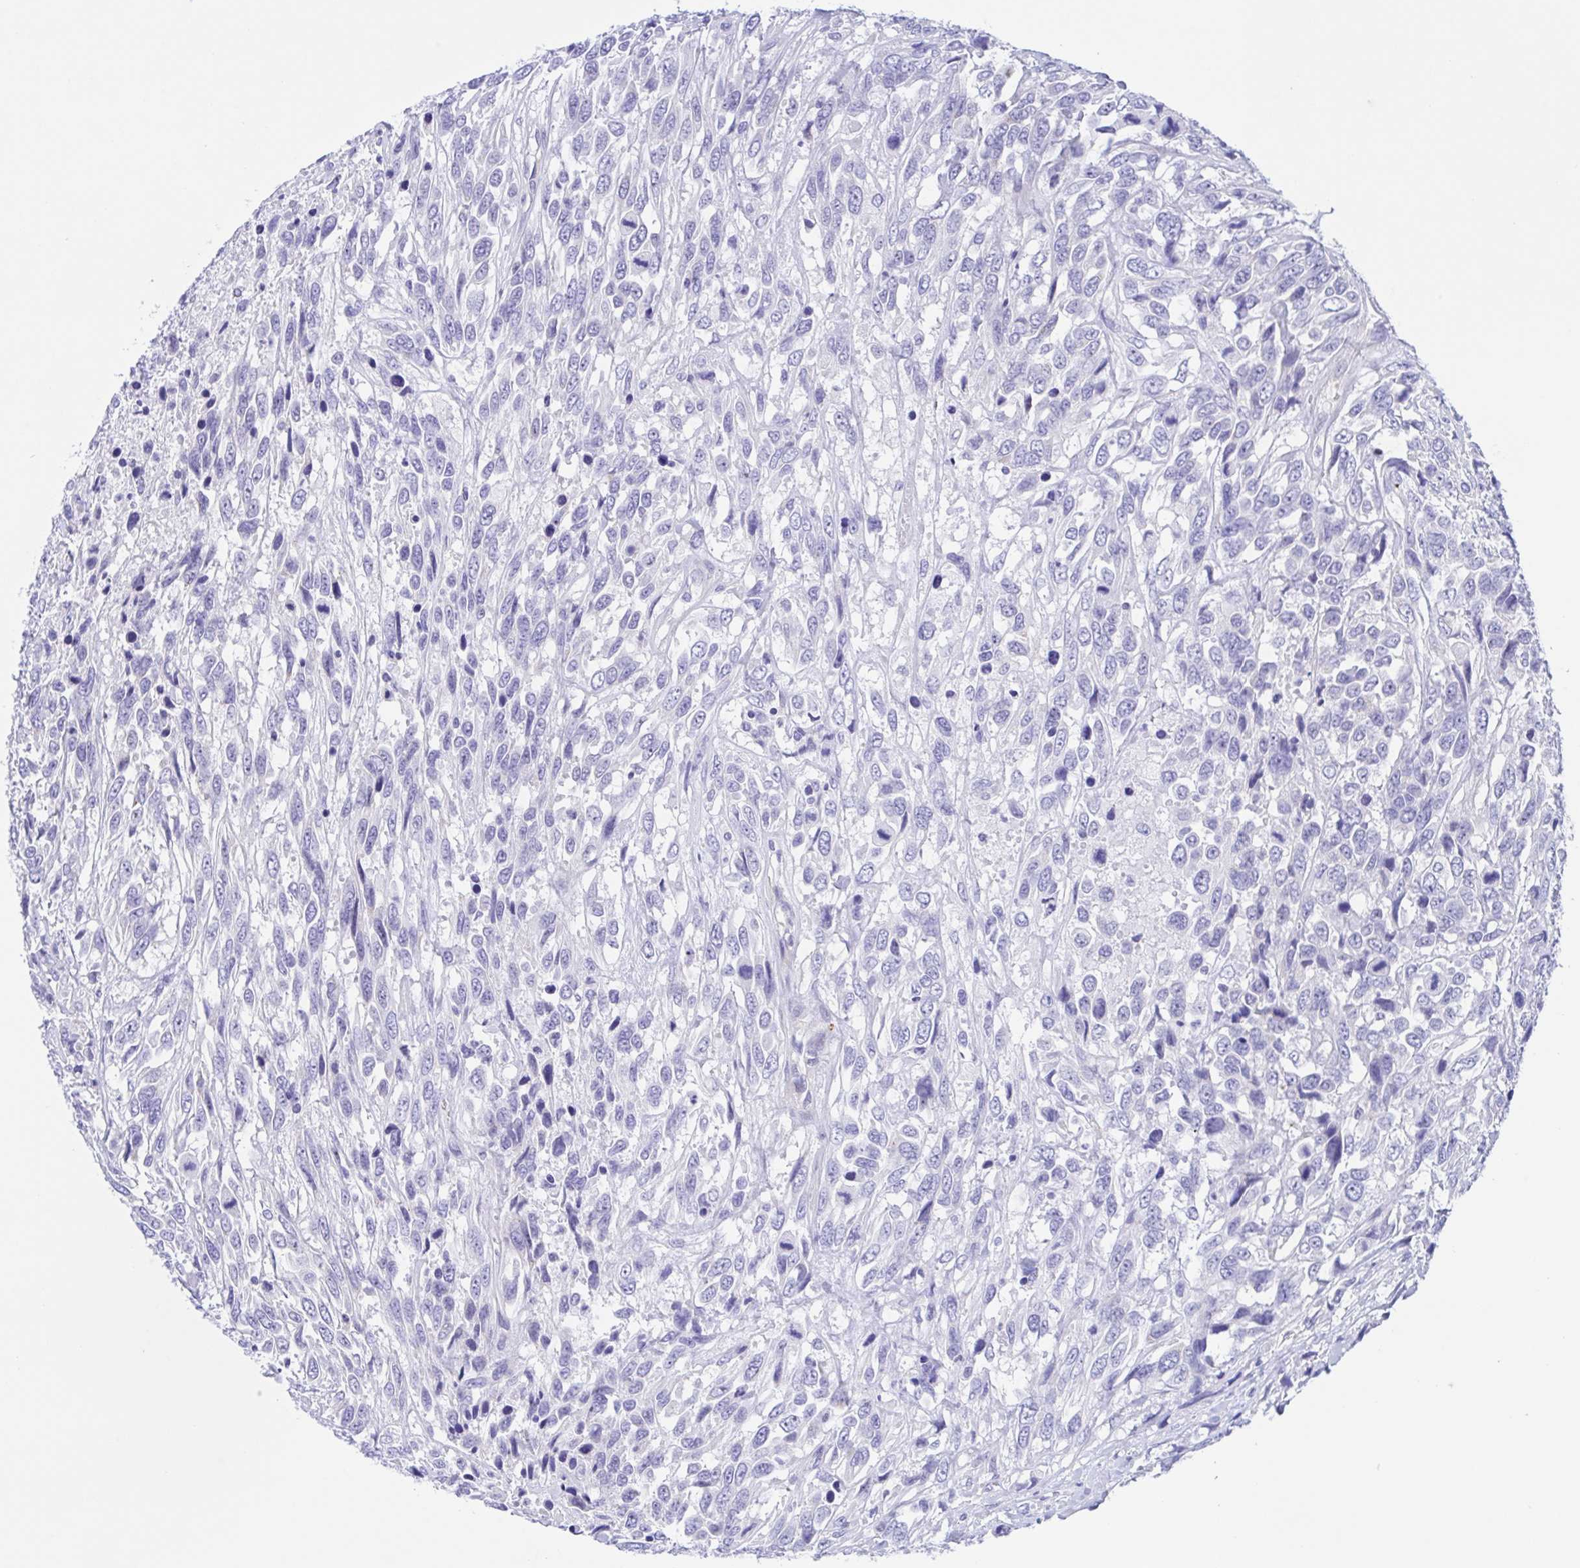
{"staining": {"intensity": "negative", "quantity": "none", "location": "none"}, "tissue": "urothelial cancer", "cell_type": "Tumor cells", "image_type": "cancer", "snomed": [{"axis": "morphology", "description": "Urothelial carcinoma, High grade"}, {"axis": "topography", "description": "Urinary bladder"}], "caption": "Immunohistochemical staining of human urothelial cancer demonstrates no significant positivity in tumor cells.", "gene": "MUCL3", "patient": {"sex": "female", "age": 70}}